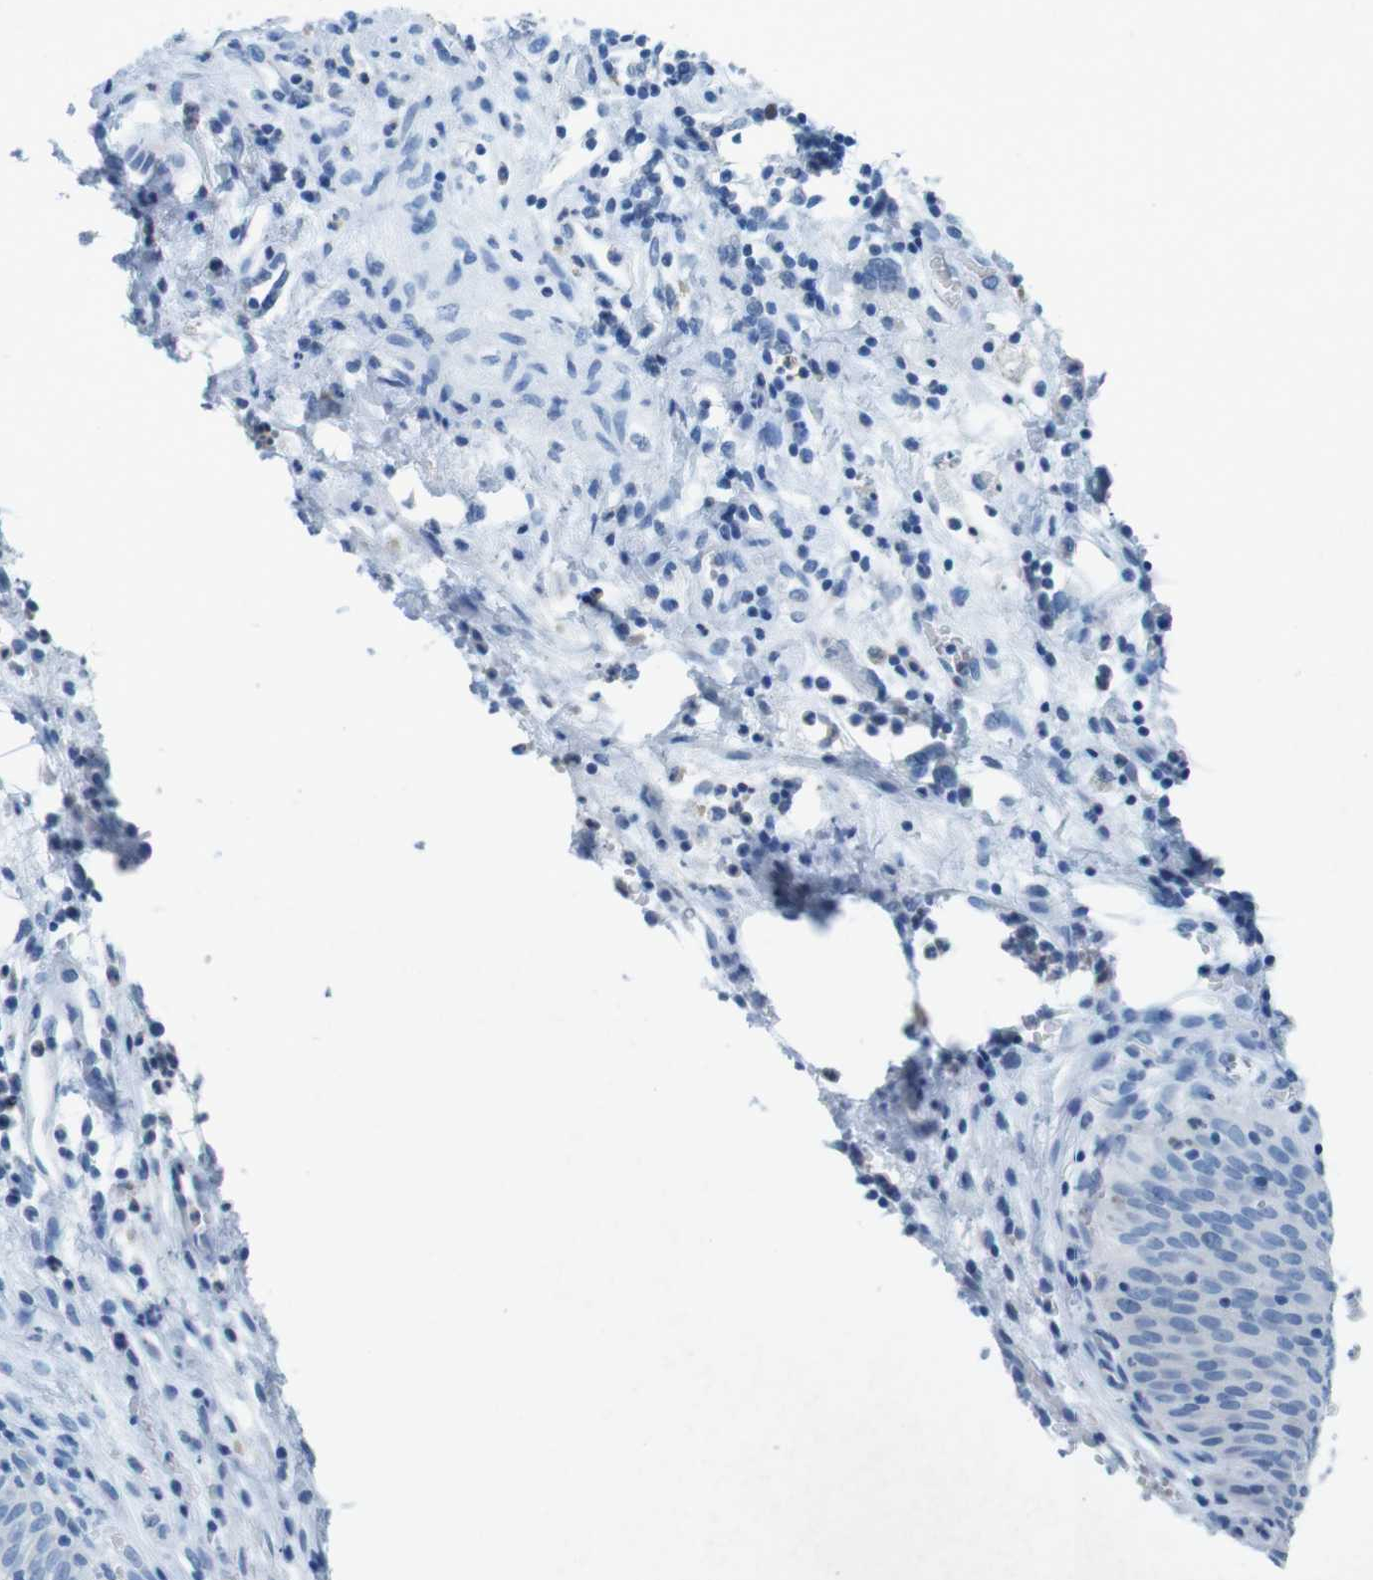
{"staining": {"intensity": "negative", "quantity": "none", "location": "none"}, "tissue": "urinary bladder", "cell_type": "Urothelial cells", "image_type": "normal", "snomed": [{"axis": "morphology", "description": "Normal tissue, NOS"}, {"axis": "morphology", "description": "Dysplasia, NOS"}, {"axis": "topography", "description": "Urinary bladder"}], "caption": "DAB immunohistochemical staining of benign human urinary bladder reveals no significant positivity in urothelial cells. (Brightfield microscopy of DAB IHC at high magnification).", "gene": "CTAG1B", "patient": {"sex": "male", "age": 35}}